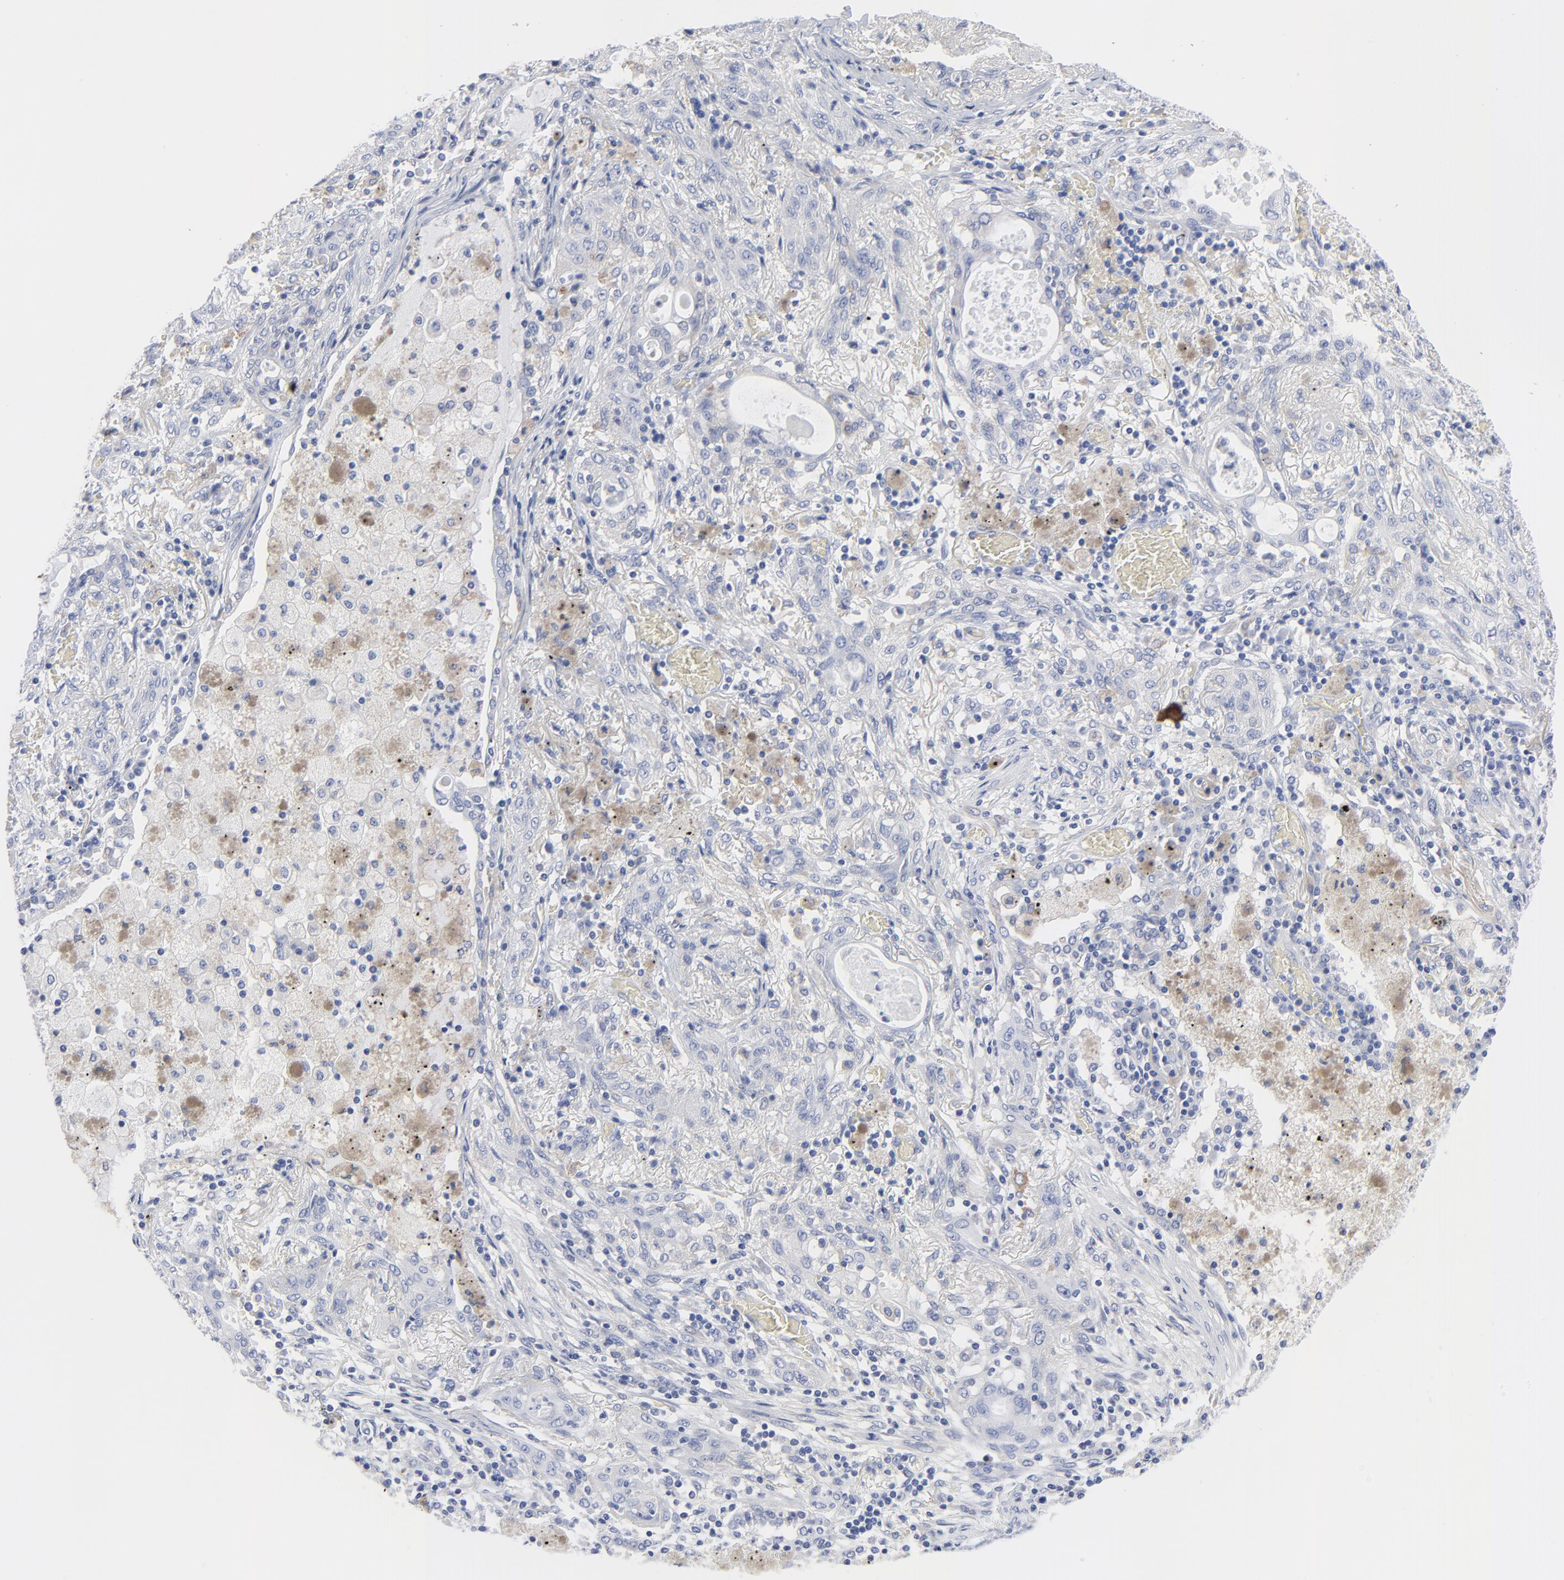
{"staining": {"intensity": "negative", "quantity": "none", "location": "none"}, "tissue": "lung cancer", "cell_type": "Tumor cells", "image_type": "cancer", "snomed": [{"axis": "morphology", "description": "Squamous cell carcinoma, NOS"}, {"axis": "topography", "description": "Lung"}], "caption": "This is an immunohistochemistry image of human squamous cell carcinoma (lung). There is no expression in tumor cells.", "gene": "STAT2", "patient": {"sex": "female", "age": 47}}